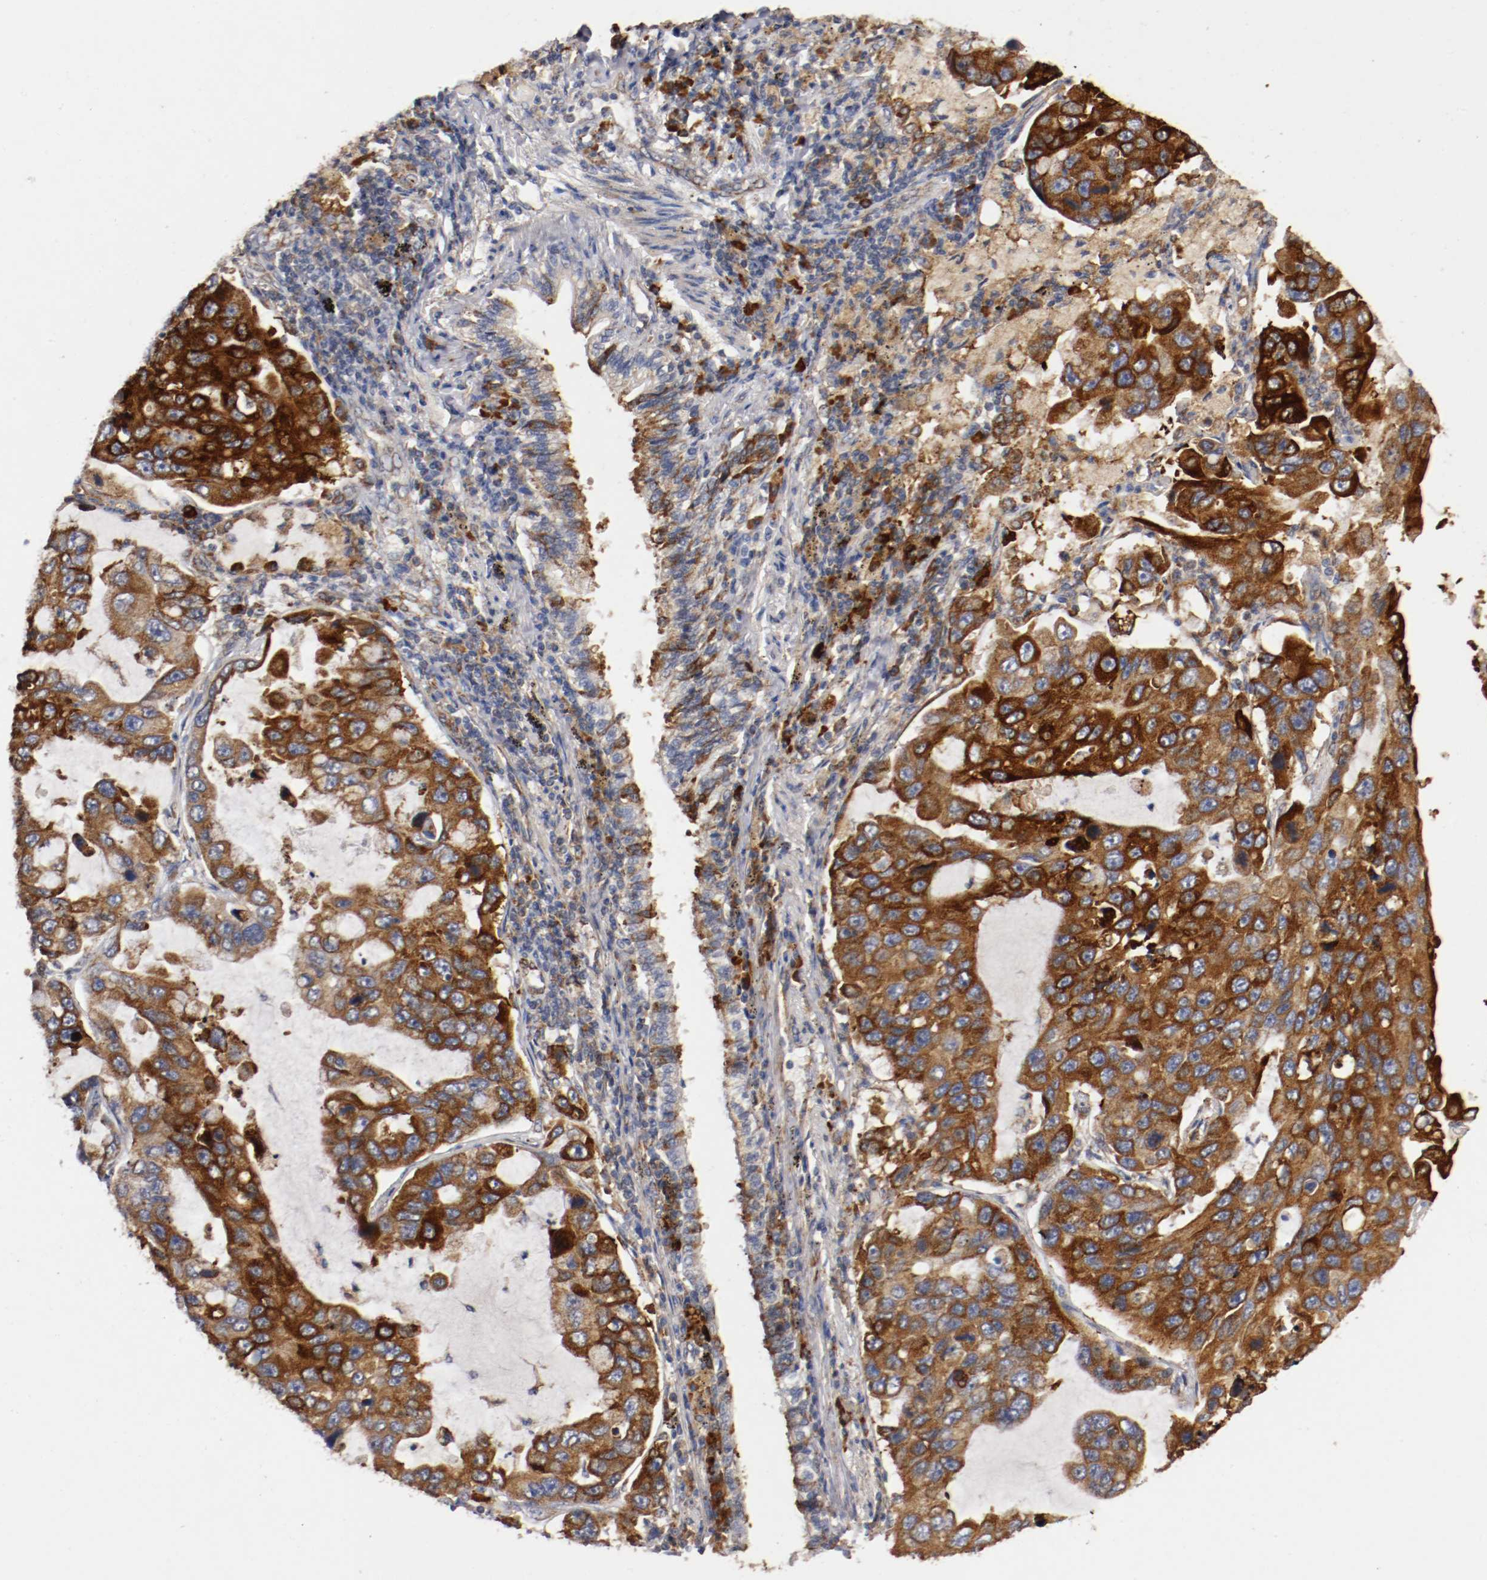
{"staining": {"intensity": "strong", "quantity": ">75%", "location": "cytoplasmic/membranous"}, "tissue": "lung cancer", "cell_type": "Tumor cells", "image_type": "cancer", "snomed": [{"axis": "morphology", "description": "Adenocarcinoma, NOS"}, {"axis": "topography", "description": "Lung"}], "caption": "This is an image of immunohistochemistry staining of lung adenocarcinoma, which shows strong staining in the cytoplasmic/membranous of tumor cells.", "gene": "TRAF2", "patient": {"sex": "male", "age": 64}}